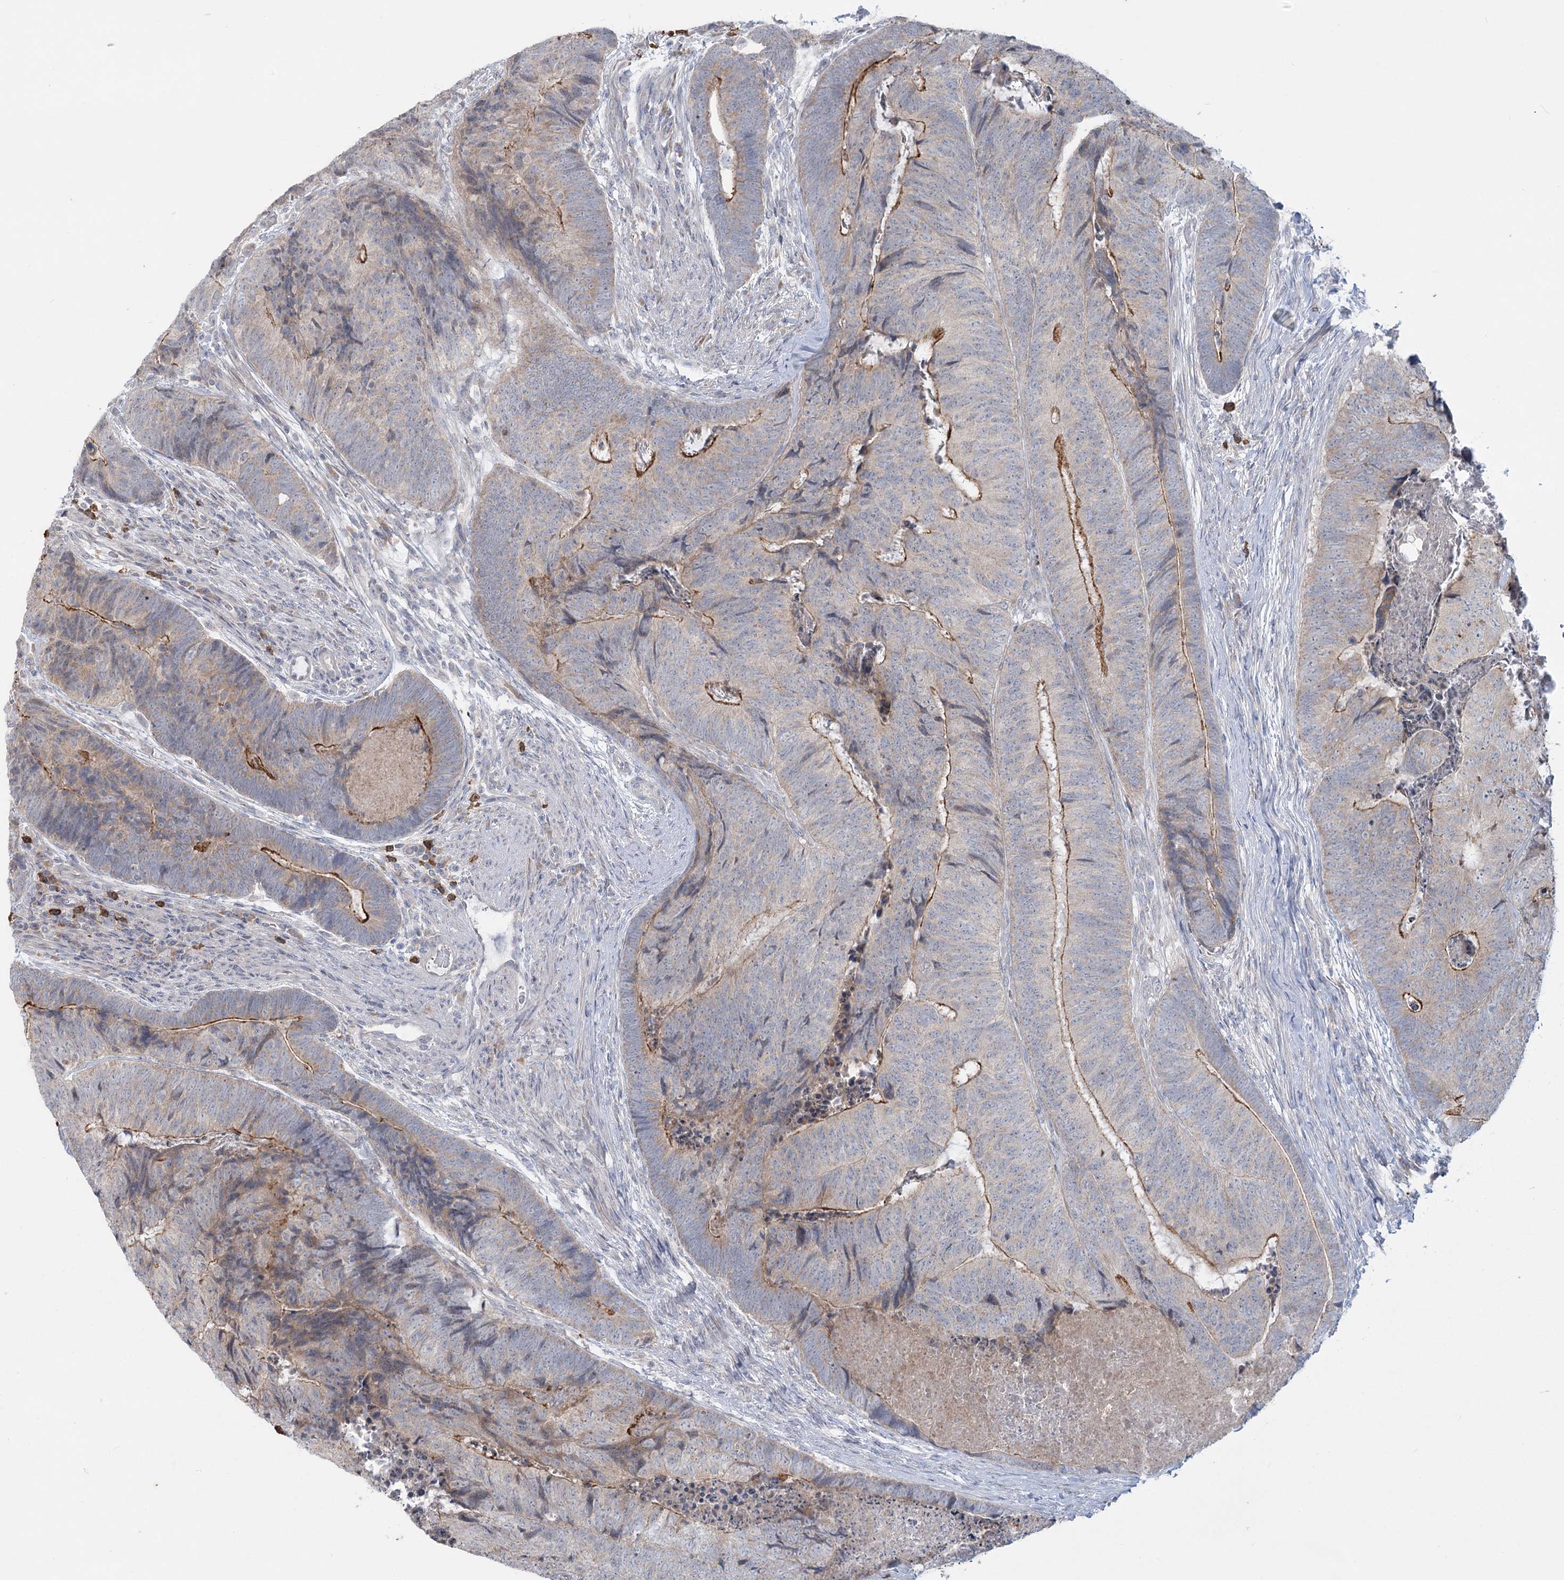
{"staining": {"intensity": "strong", "quantity": "<25%", "location": "cytoplasmic/membranous"}, "tissue": "colorectal cancer", "cell_type": "Tumor cells", "image_type": "cancer", "snomed": [{"axis": "morphology", "description": "Adenocarcinoma, NOS"}, {"axis": "topography", "description": "Colon"}], "caption": "IHC micrograph of neoplastic tissue: colorectal adenocarcinoma stained using IHC shows medium levels of strong protein expression localized specifically in the cytoplasmic/membranous of tumor cells, appearing as a cytoplasmic/membranous brown color.", "gene": "PLA2G12A", "patient": {"sex": "female", "age": 67}}